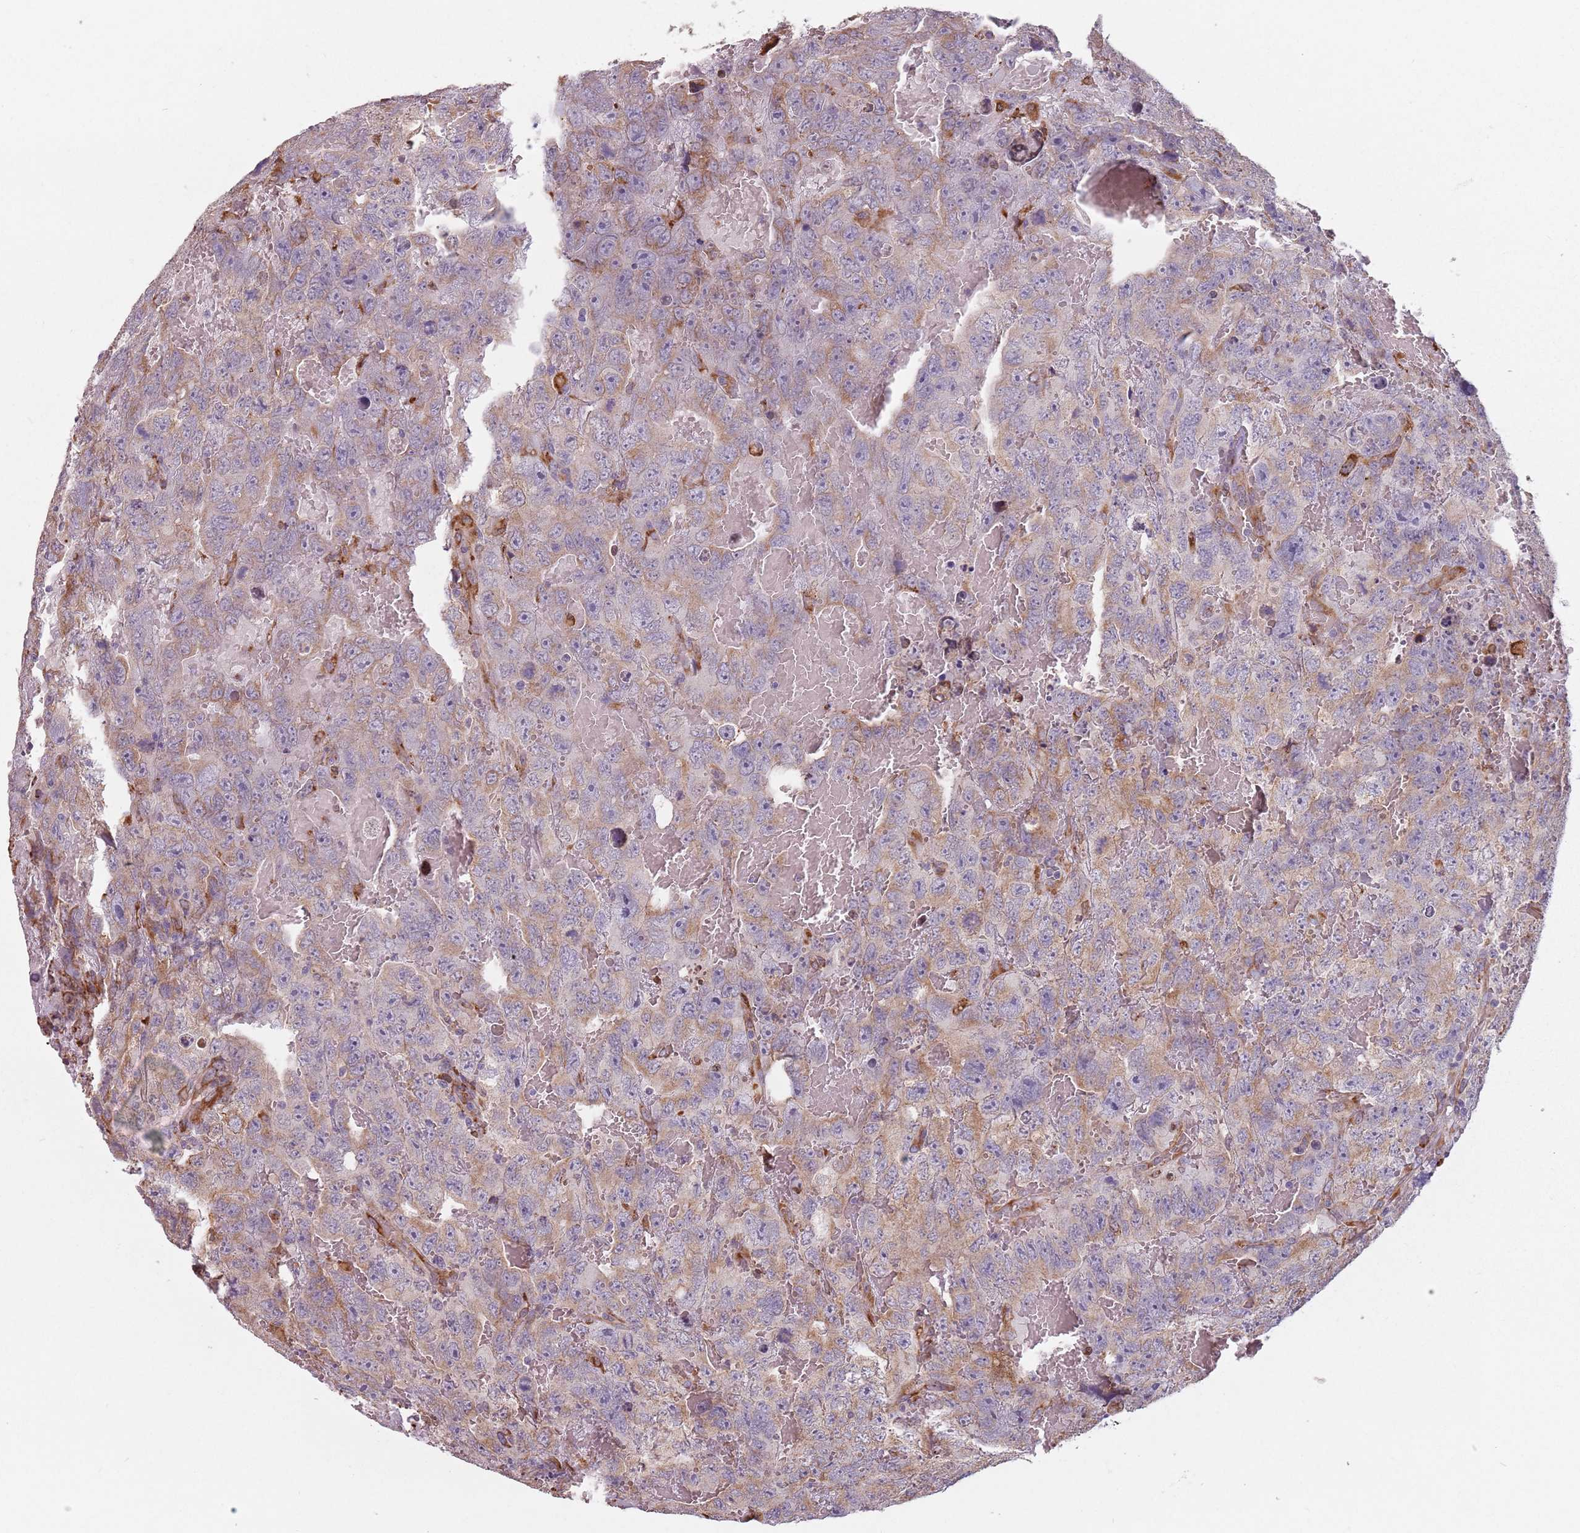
{"staining": {"intensity": "weak", "quantity": "<25%", "location": "cytoplasmic/membranous"}, "tissue": "testis cancer", "cell_type": "Tumor cells", "image_type": "cancer", "snomed": [{"axis": "morphology", "description": "Carcinoma, Embryonal, NOS"}, {"axis": "topography", "description": "Testis"}], "caption": "Tumor cells show no significant protein positivity in testis embryonal carcinoma.", "gene": "RPS9", "patient": {"sex": "male", "age": 45}}